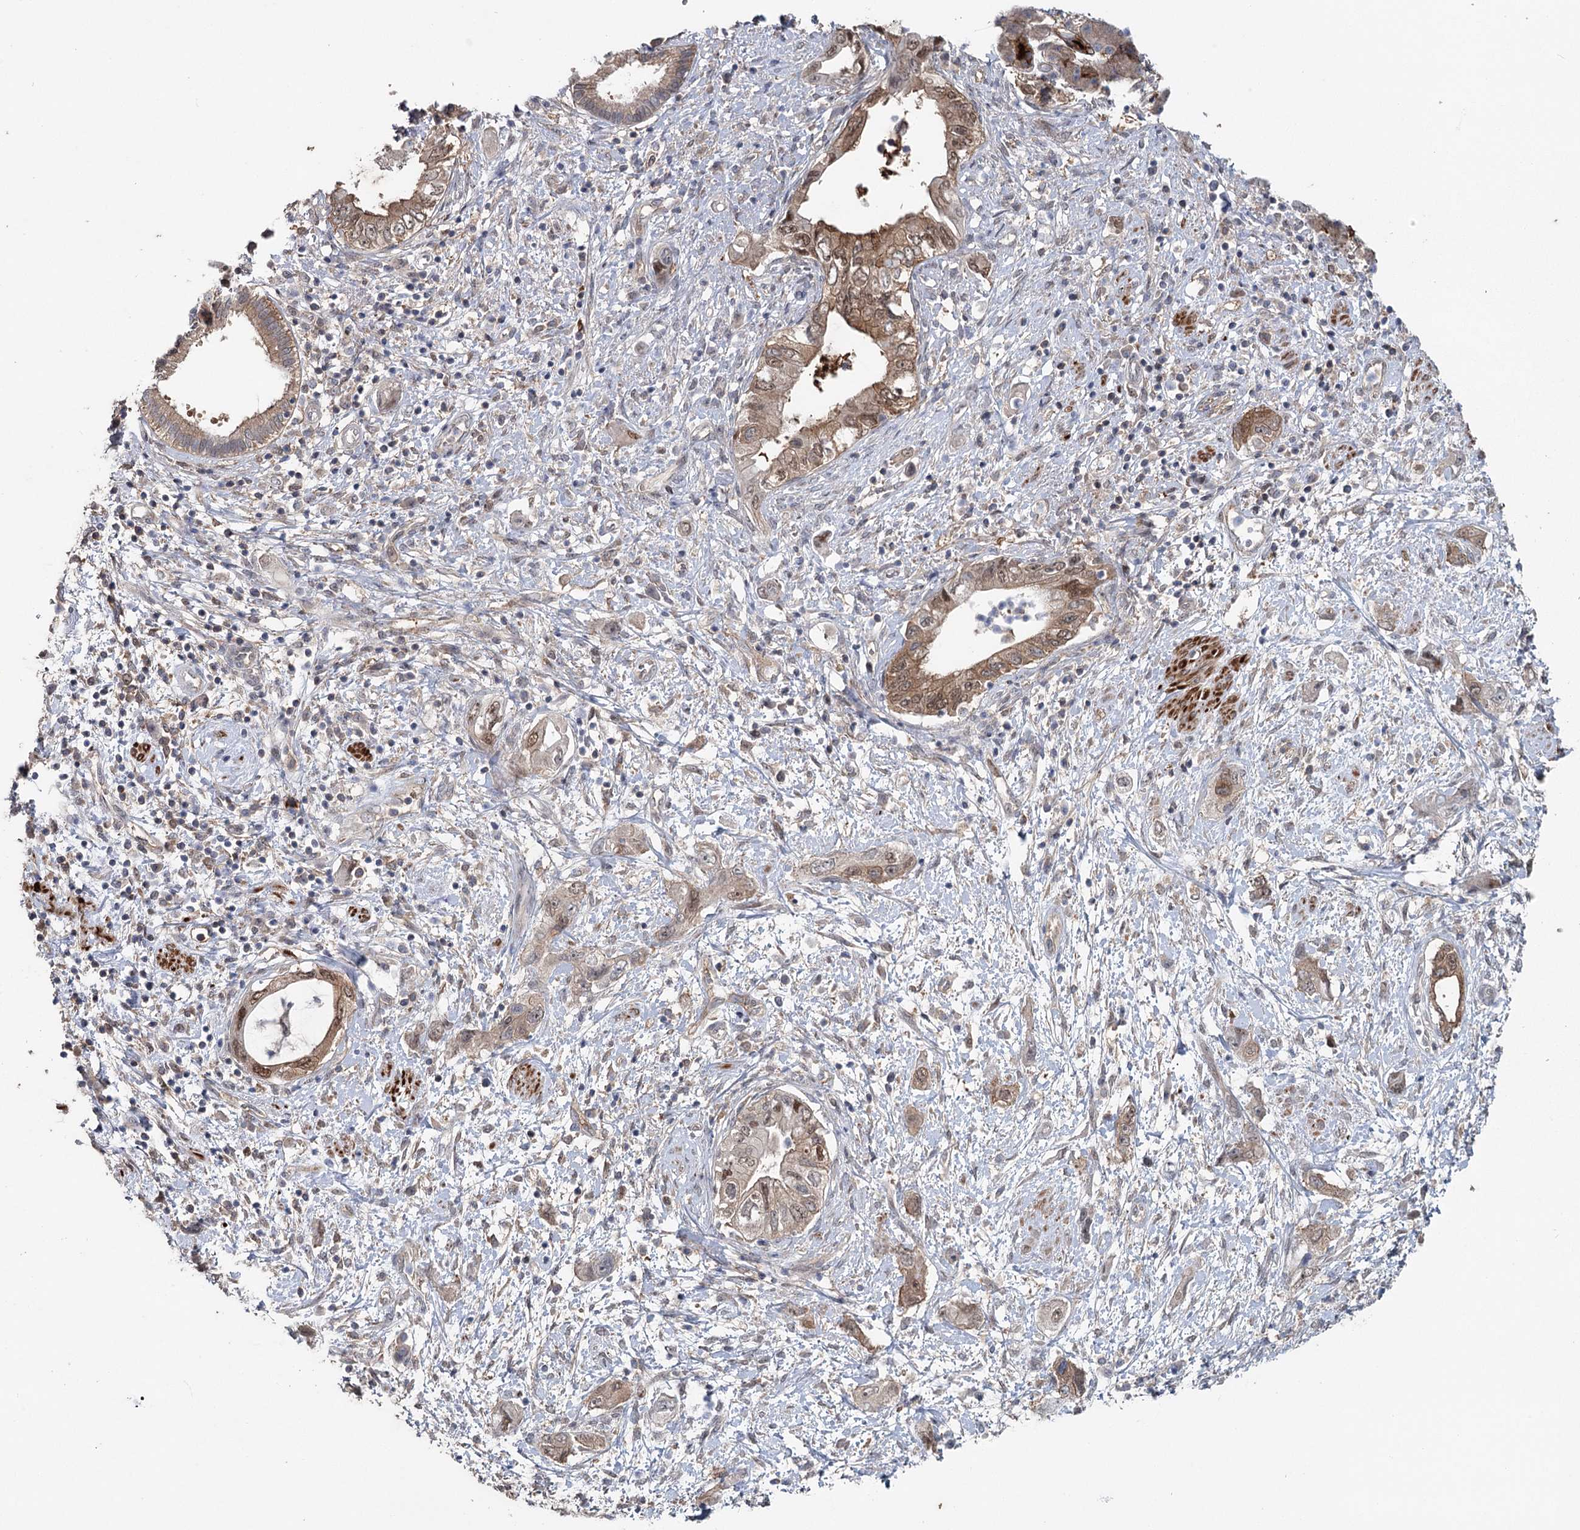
{"staining": {"intensity": "moderate", "quantity": ">75%", "location": "cytoplasmic/membranous,nuclear"}, "tissue": "pancreatic cancer", "cell_type": "Tumor cells", "image_type": "cancer", "snomed": [{"axis": "morphology", "description": "Adenocarcinoma, NOS"}, {"axis": "topography", "description": "Pancreas"}], "caption": "DAB immunohistochemical staining of pancreatic cancer (adenocarcinoma) displays moderate cytoplasmic/membranous and nuclear protein expression in about >75% of tumor cells.", "gene": "MAP3K13", "patient": {"sex": "female", "age": 73}}